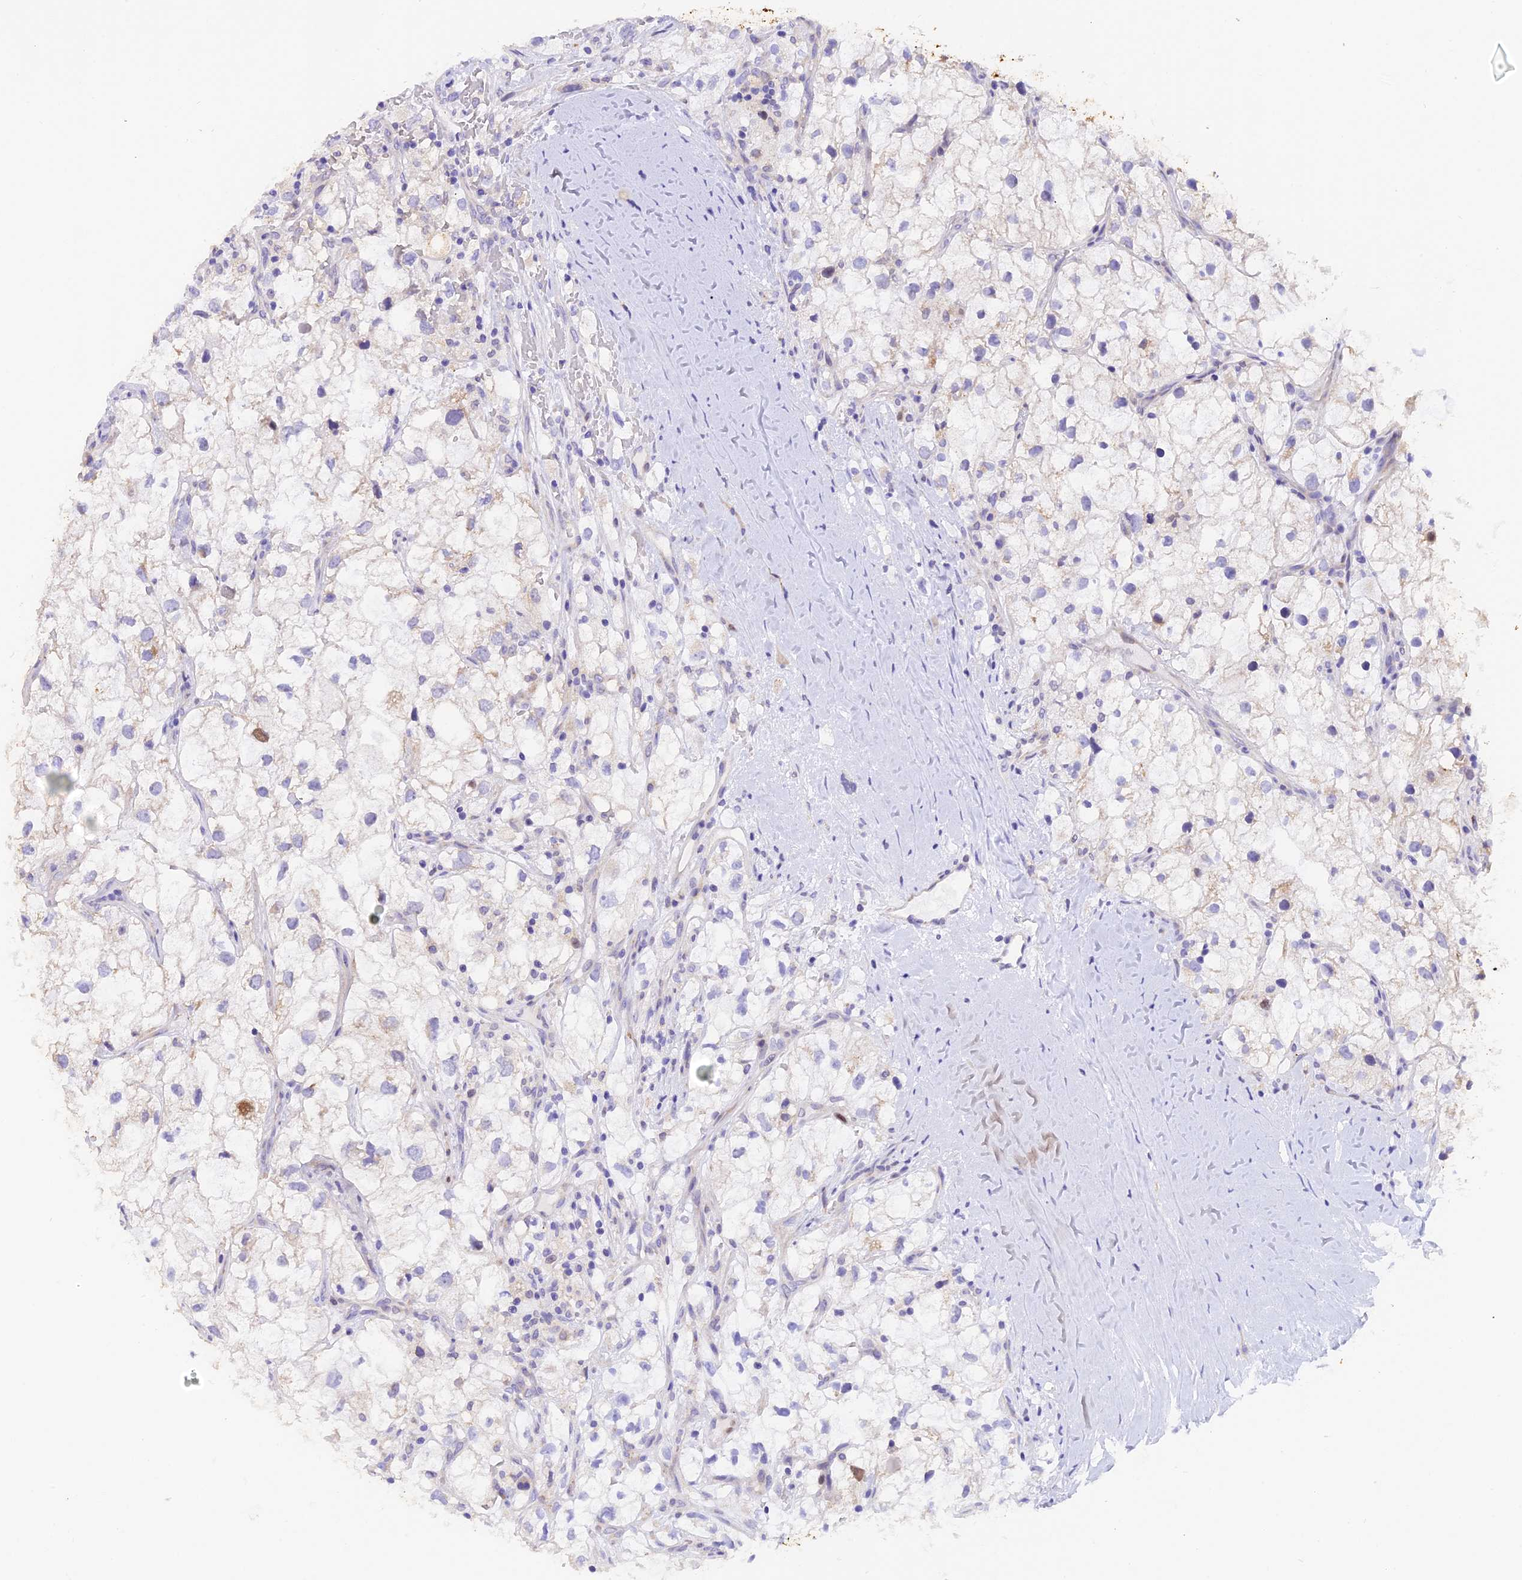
{"staining": {"intensity": "negative", "quantity": "none", "location": "none"}, "tissue": "renal cancer", "cell_type": "Tumor cells", "image_type": "cancer", "snomed": [{"axis": "morphology", "description": "Adenocarcinoma, NOS"}, {"axis": "topography", "description": "Kidney"}], "caption": "Renal cancer stained for a protein using IHC reveals no expression tumor cells.", "gene": "PKIA", "patient": {"sex": "male", "age": 59}}